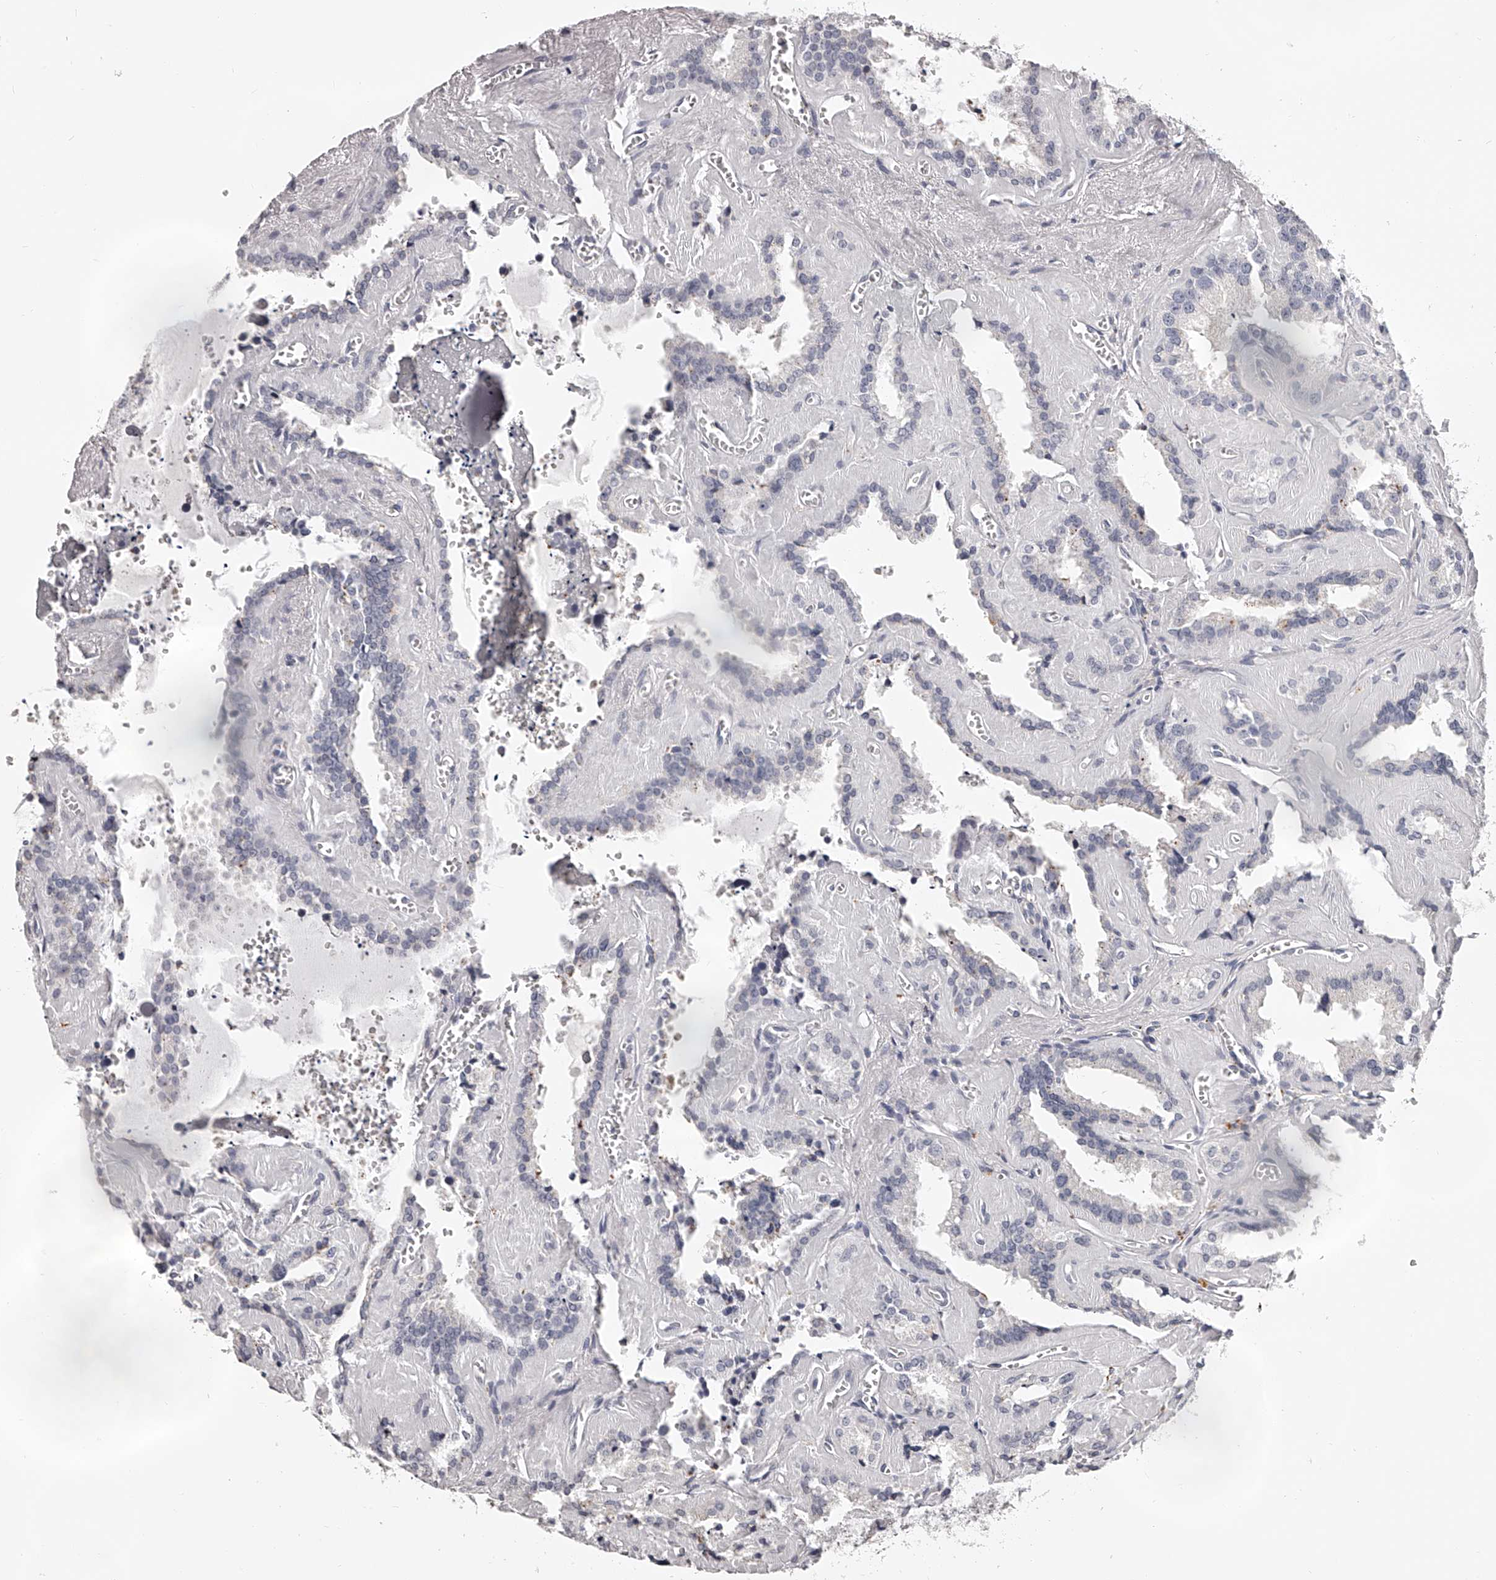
{"staining": {"intensity": "moderate", "quantity": "25%-75%", "location": "cytoplasmic/membranous"}, "tissue": "seminal vesicle", "cell_type": "Glandular cells", "image_type": "normal", "snomed": [{"axis": "morphology", "description": "Normal tissue, NOS"}, {"axis": "topography", "description": "Prostate"}, {"axis": "topography", "description": "Seminal veicle"}], "caption": "A medium amount of moderate cytoplasmic/membranous expression is present in approximately 25%-75% of glandular cells in unremarkable seminal vesicle. Using DAB (brown) and hematoxylin (blue) stains, captured at high magnification using brightfield microscopy.", "gene": "DMRT1", "patient": {"sex": "male", "age": 59}}